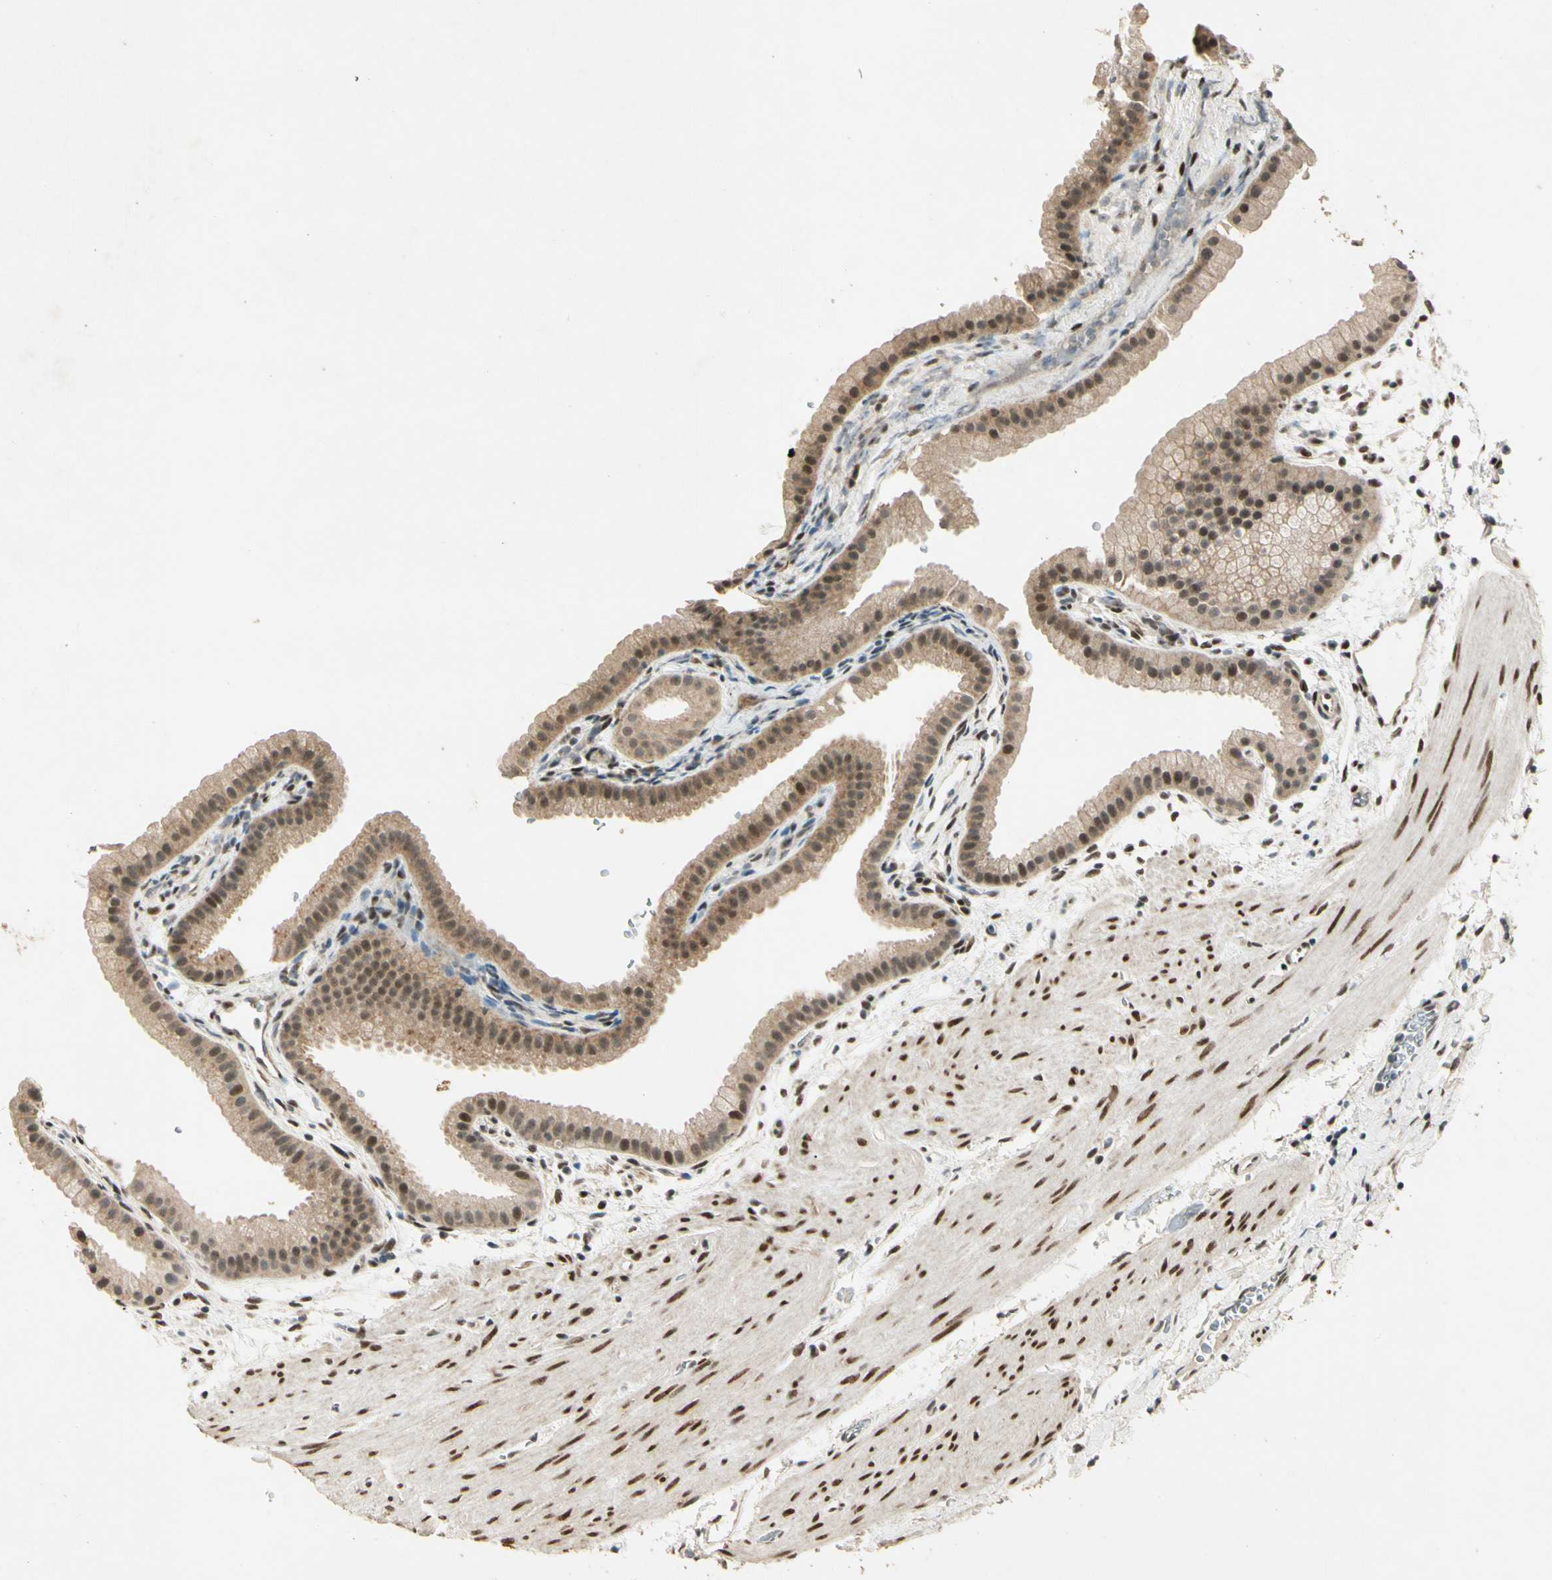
{"staining": {"intensity": "weak", "quantity": ">75%", "location": "cytoplasmic/membranous,nuclear"}, "tissue": "gallbladder", "cell_type": "Glandular cells", "image_type": "normal", "snomed": [{"axis": "morphology", "description": "Normal tissue, NOS"}, {"axis": "topography", "description": "Gallbladder"}], "caption": "The image shows immunohistochemical staining of benign gallbladder. There is weak cytoplasmic/membranous,nuclear staining is present in approximately >75% of glandular cells. Nuclei are stained in blue.", "gene": "ZBTB4", "patient": {"sex": "female", "age": 64}}